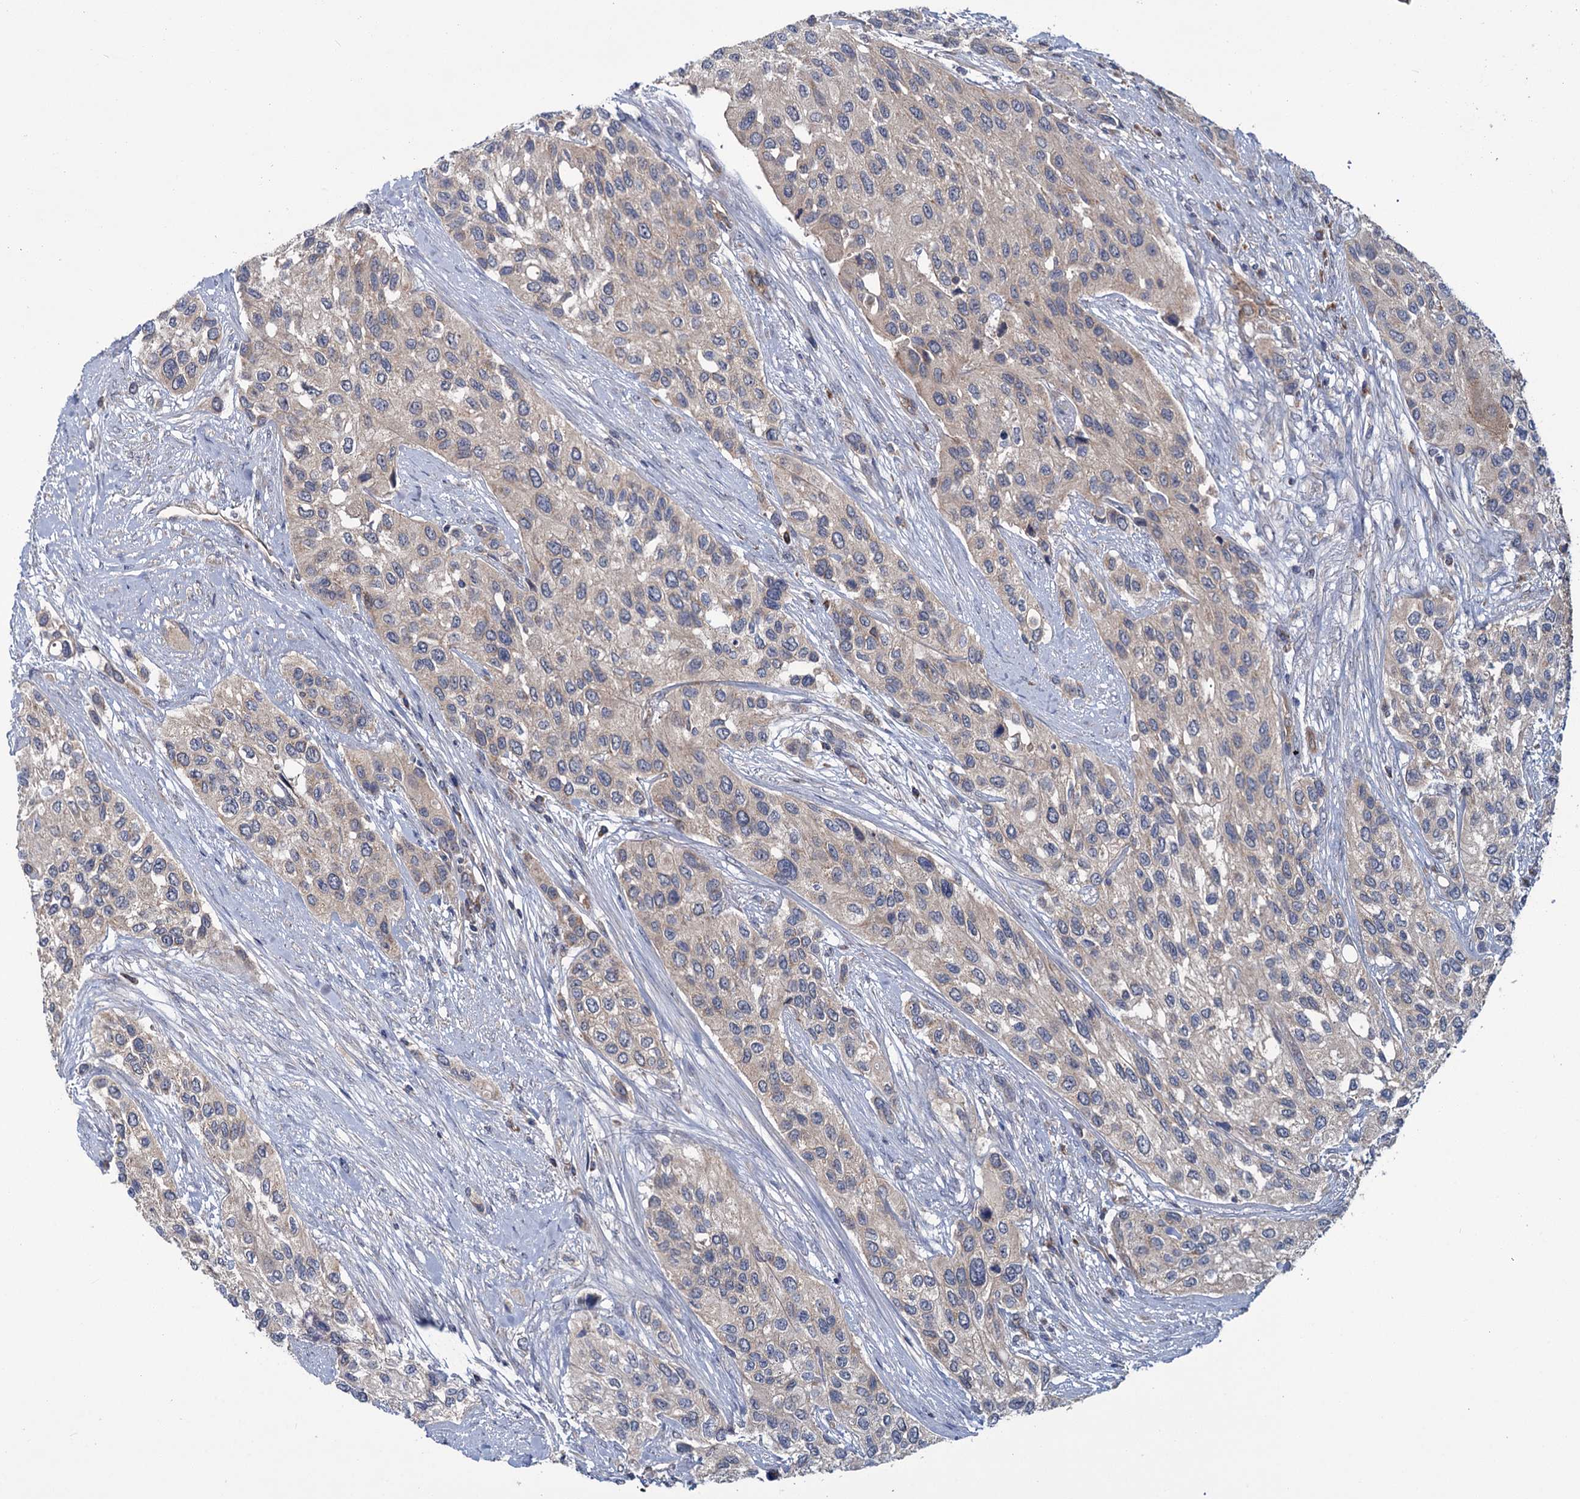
{"staining": {"intensity": "negative", "quantity": "none", "location": "none"}, "tissue": "urothelial cancer", "cell_type": "Tumor cells", "image_type": "cancer", "snomed": [{"axis": "morphology", "description": "Normal tissue, NOS"}, {"axis": "morphology", "description": "Urothelial carcinoma, High grade"}, {"axis": "topography", "description": "Vascular tissue"}, {"axis": "topography", "description": "Urinary bladder"}], "caption": "Immunohistochemical staining of human urothelial carcinoma (high-grade) demonstrates no significant expression in tumor cells.", "gene": "DYNC2H1", "patient": {"sex": "female", "age": 56}}